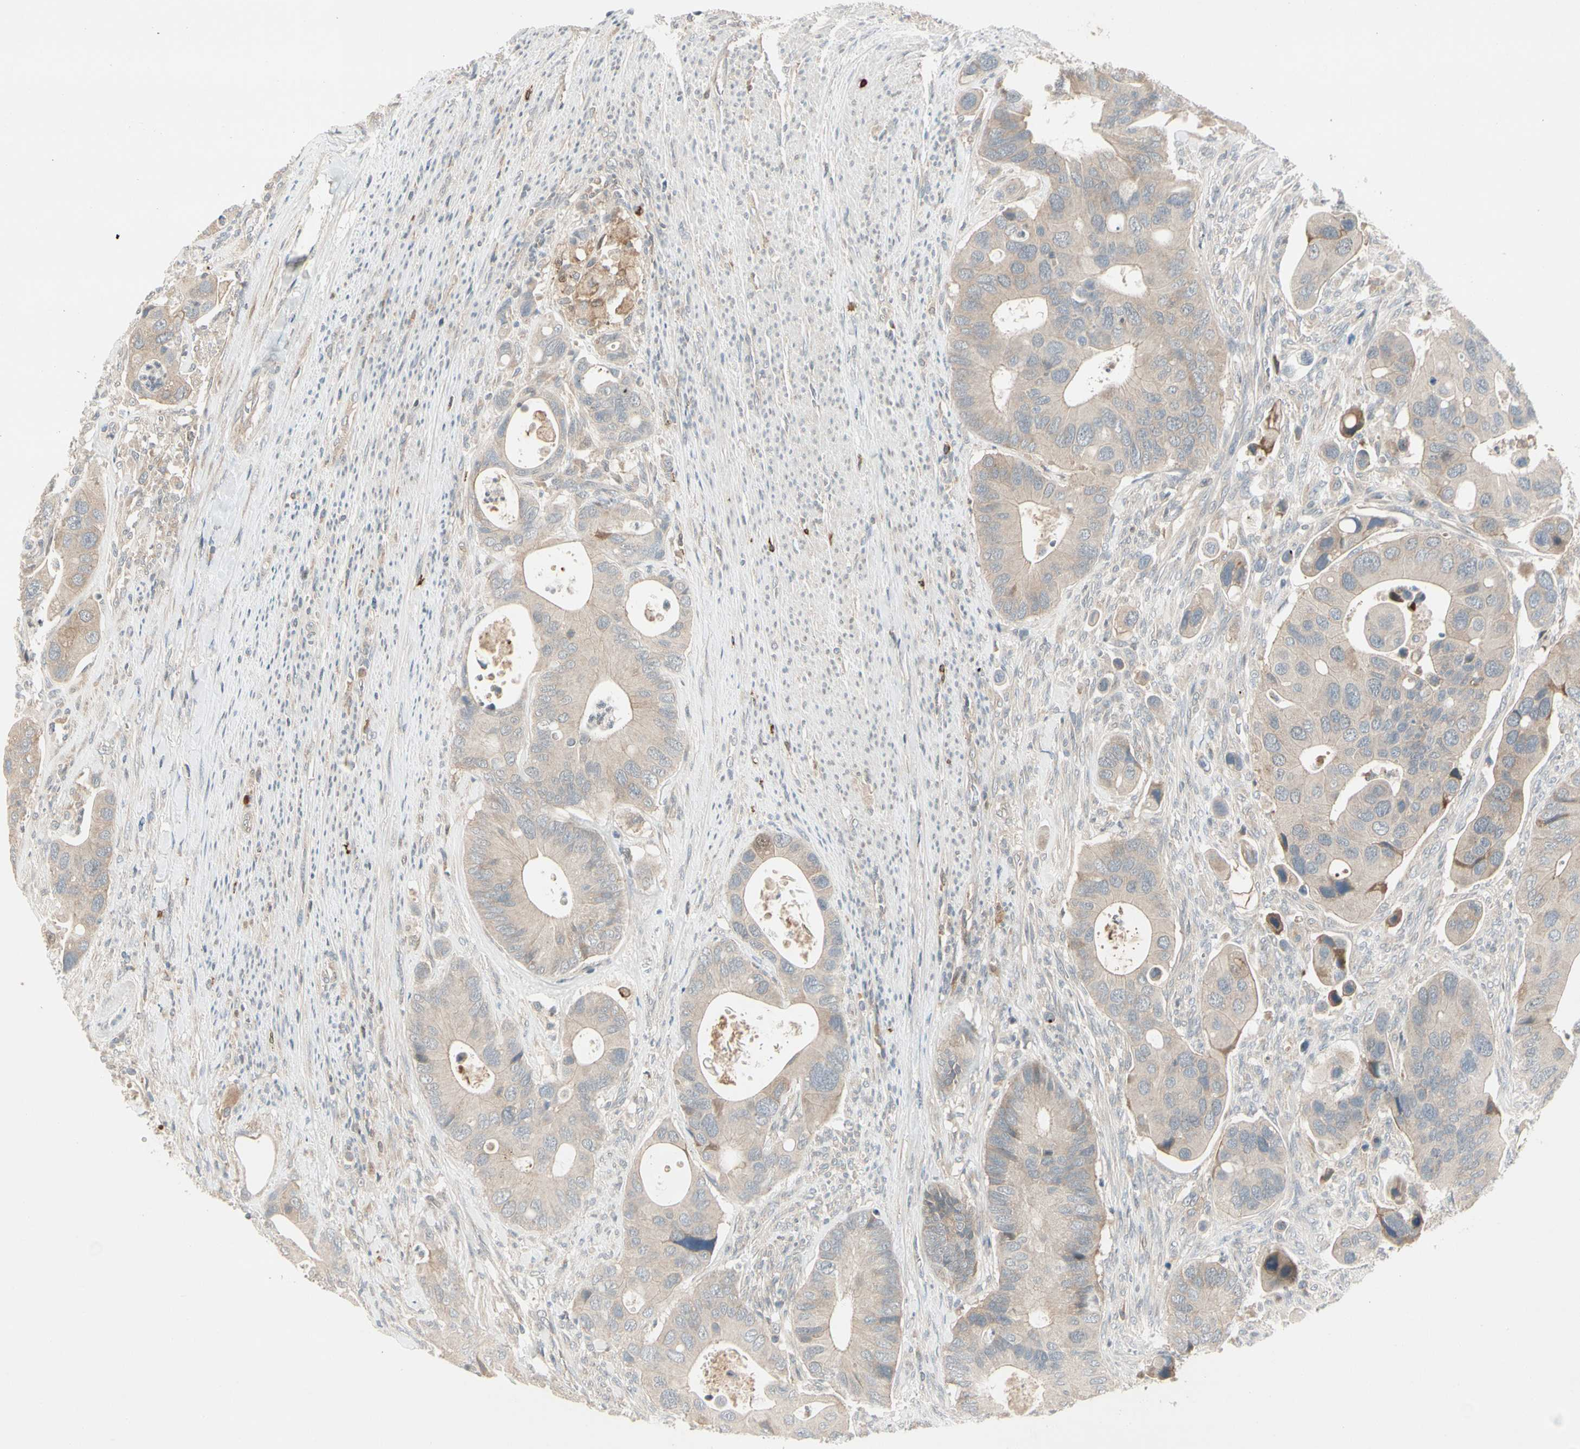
{"staining": {"intensity": "weak", "quantity": ">75%", "location": "cytoplasmic/membranous"}, "tissue": "colorectal cancer", "cell_type": "Tumor cells", "image_type": "cancer", "snomed": [{"axis": "morphology", "description": "Adenocarcinoma, NOS"}, {"axis": "topography", "description": "Rectum"}], "caption": "Colorectal cancer stained with immunohistochemistry reveals weak cytoplasmic/membranous staining in about >75% of tumor cells.", "gene": "ICAM5", "patient": {"sex": "female", "age": 57}}